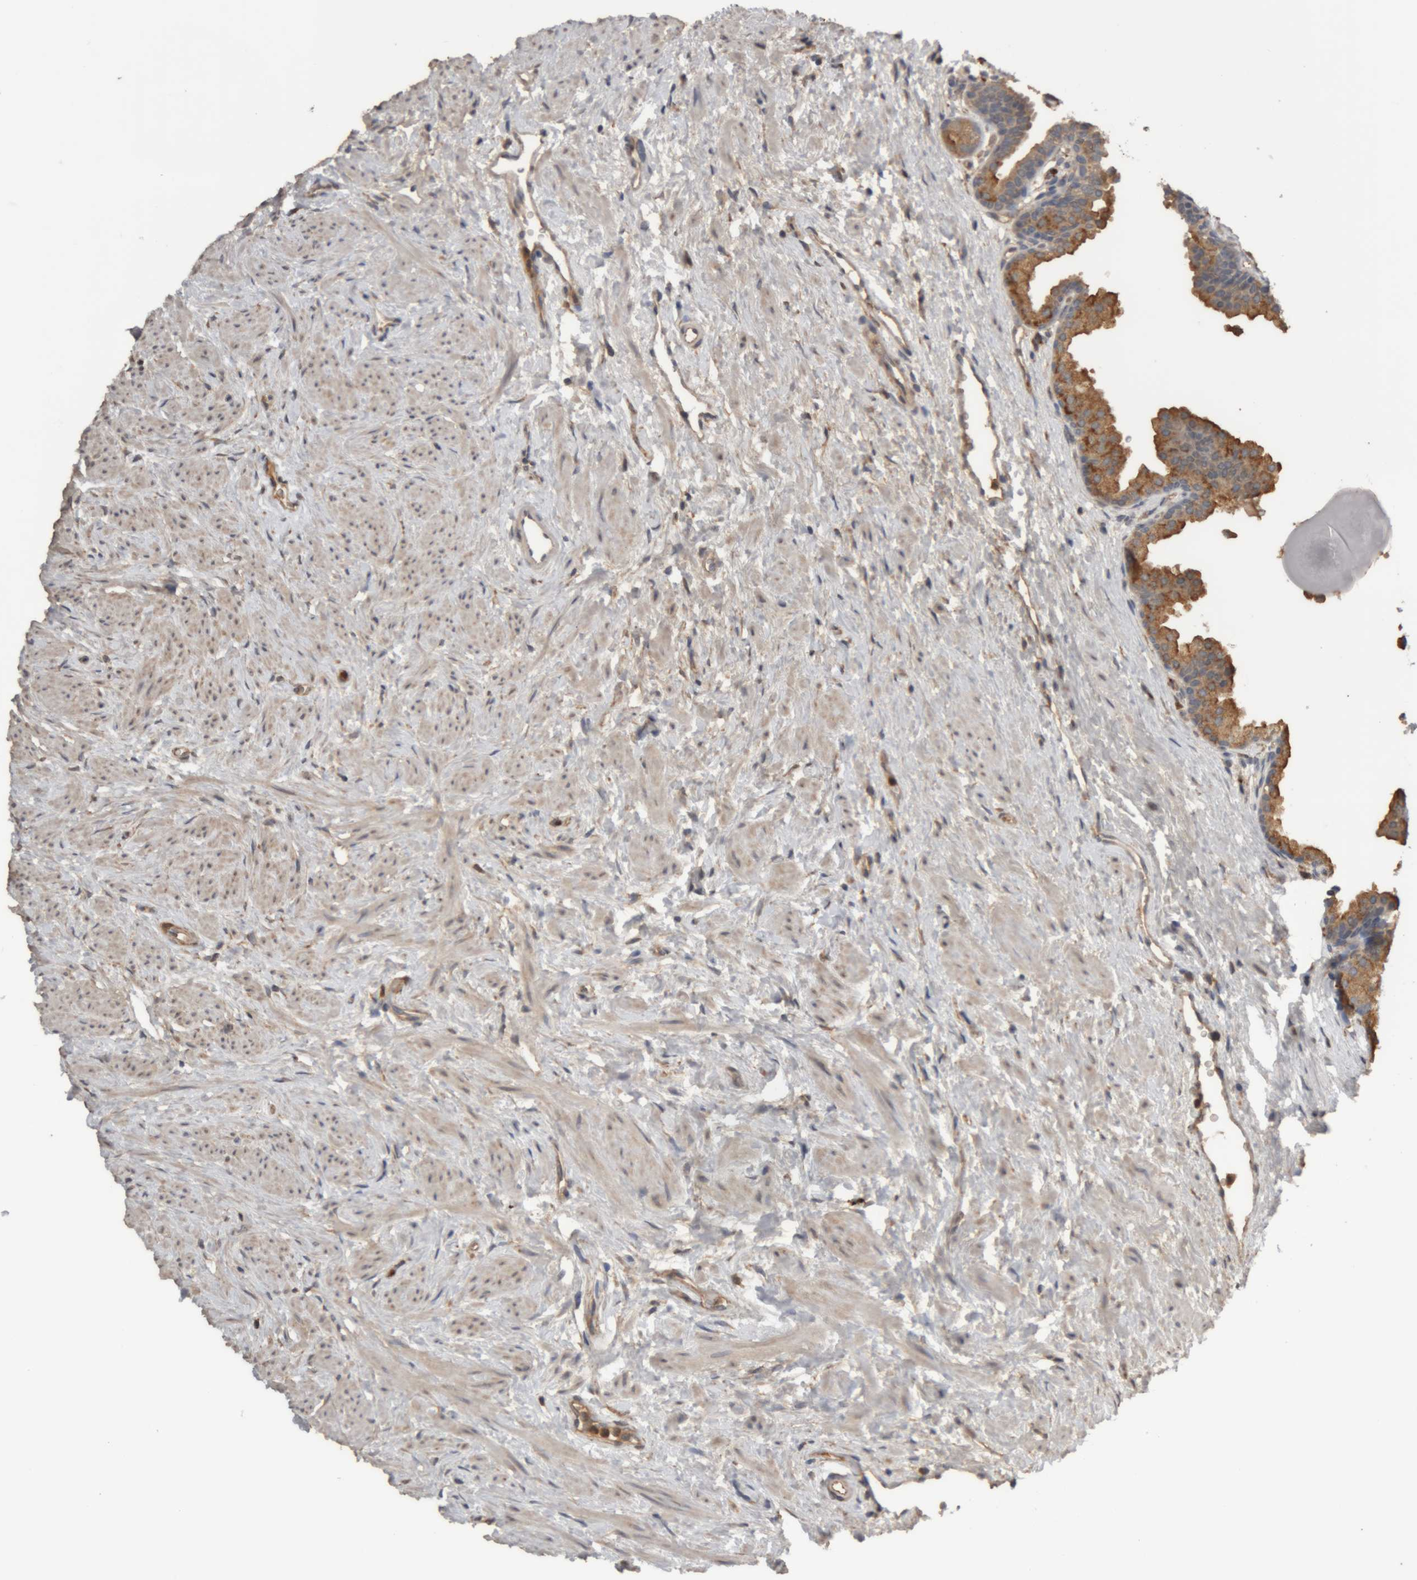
{"staining": {"intensity": "moderate", "quantity": ">75%", "location": "cytoplasmic/membranous"}, "tissue": "prostate", "cell_type": "Glandular cells", "image_type": "normal", "snomed": [{"axis": "morphology", "description": "Normal tissue, NOS"}, {"axis": "topography", "description": "Prostate"}], "caption": "A high-resolution image shows immunohistochemistry (IHC) staining of normal prostate, which demonstrates moderate cytoplasmic/membranous positivity in about >75% of glandular cells. Using DAB (brown) and hematoxylin (blue) stains, captured at high magnification using brightfield microscopy.", "gene": "TMED7", "patient": {"sex": "male", "age": 48}}